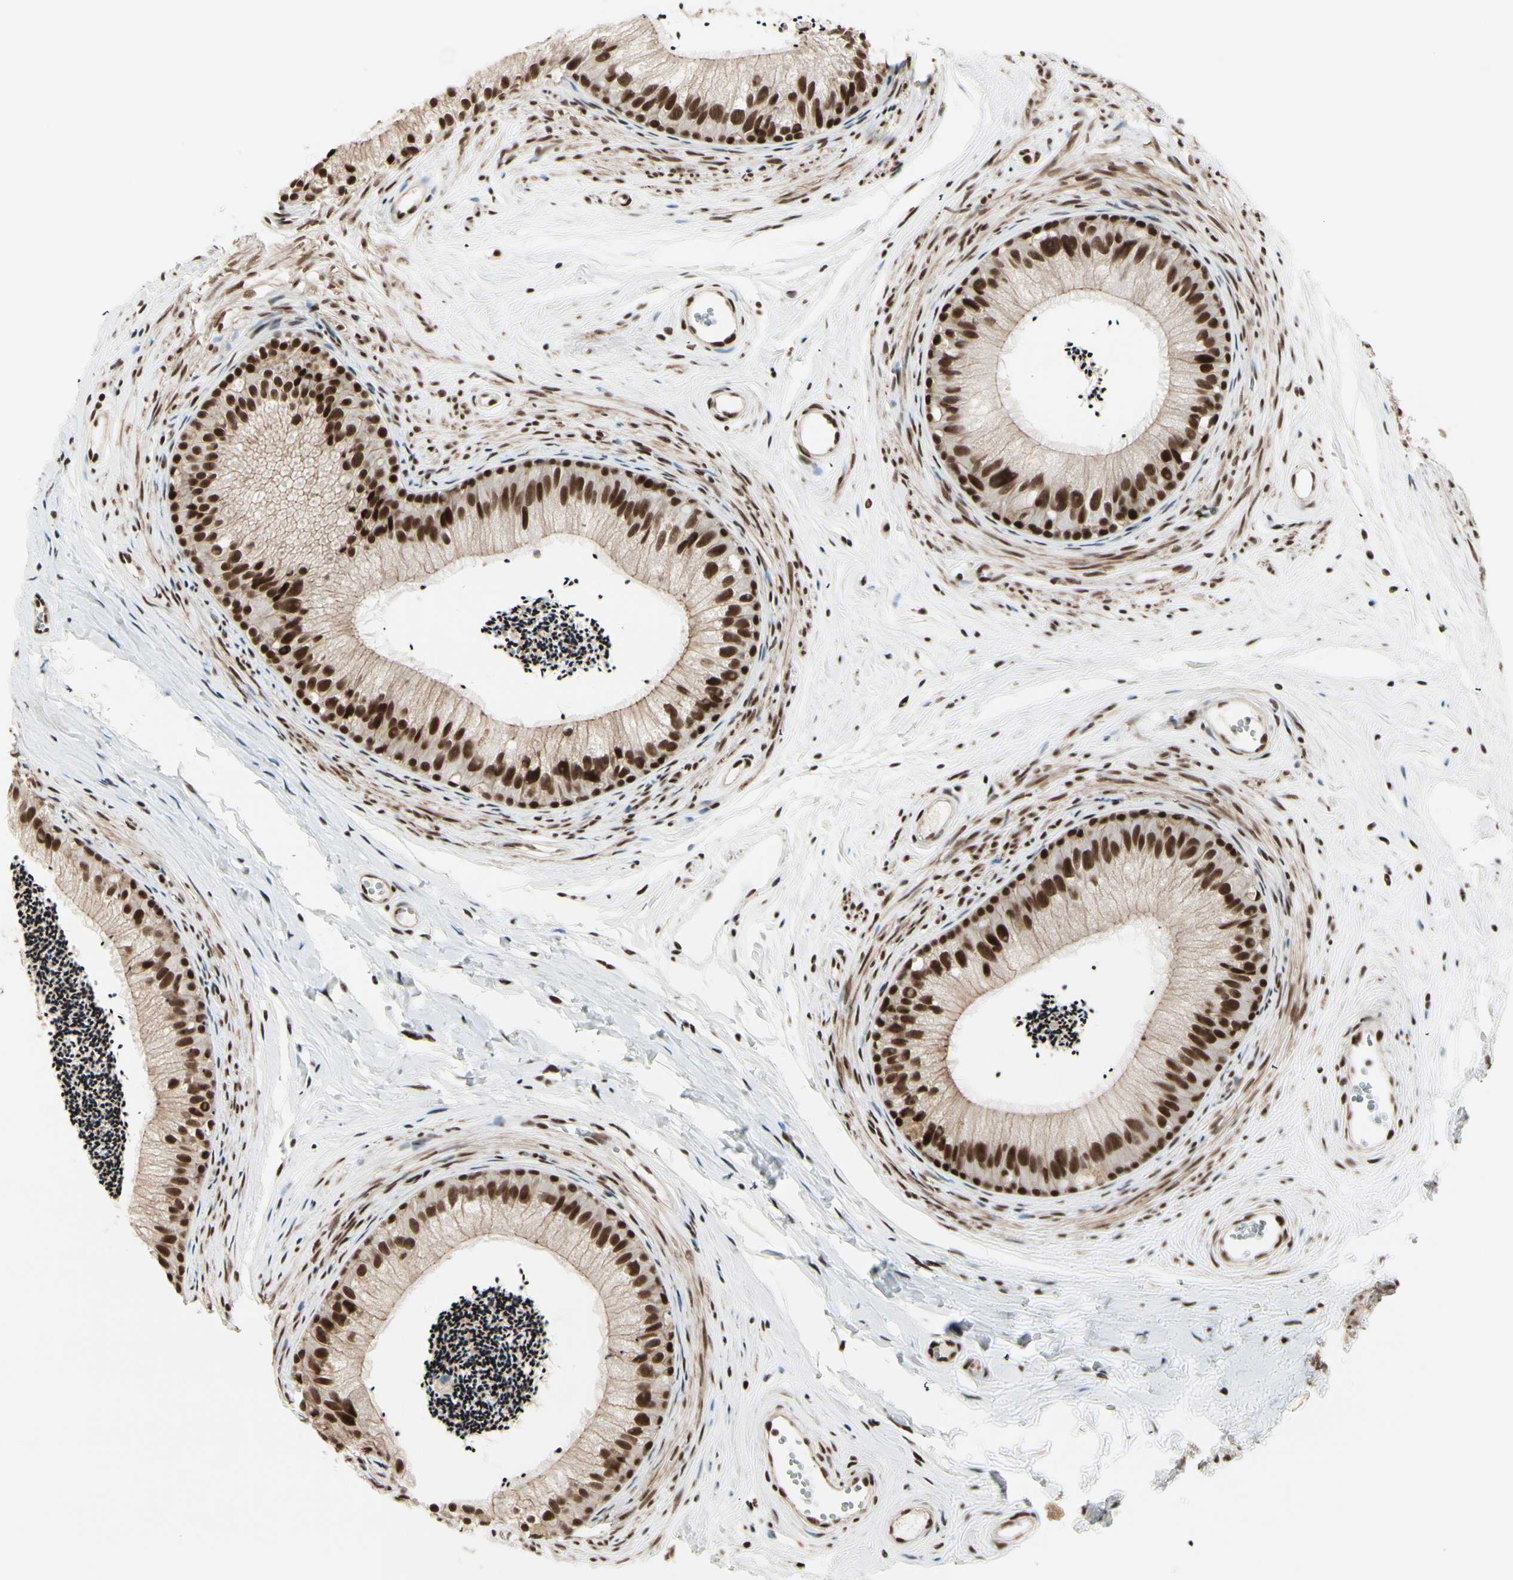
{"staining": {"intensity": "strong", "quantity": ">75%", "location": "nuclear"}, "tissue": "epididymis", "cell_type": "Glandular cells", "image_type": "normal", "snomed": [{"axis": "morphology", "description": "Normal tissue, NOS"}, {"axis": "topography", "description": "Epididymis"}], "caption": "Epididymis was stained to show a protein in brown. There is high levels of strong nuclear staining in about >75% of glandular cells. The protein of interest is shown in brown color, while the nuclei are stained blue.", "gene": "CHAMP1", "patient": {"sex": "male", "age": 56}}